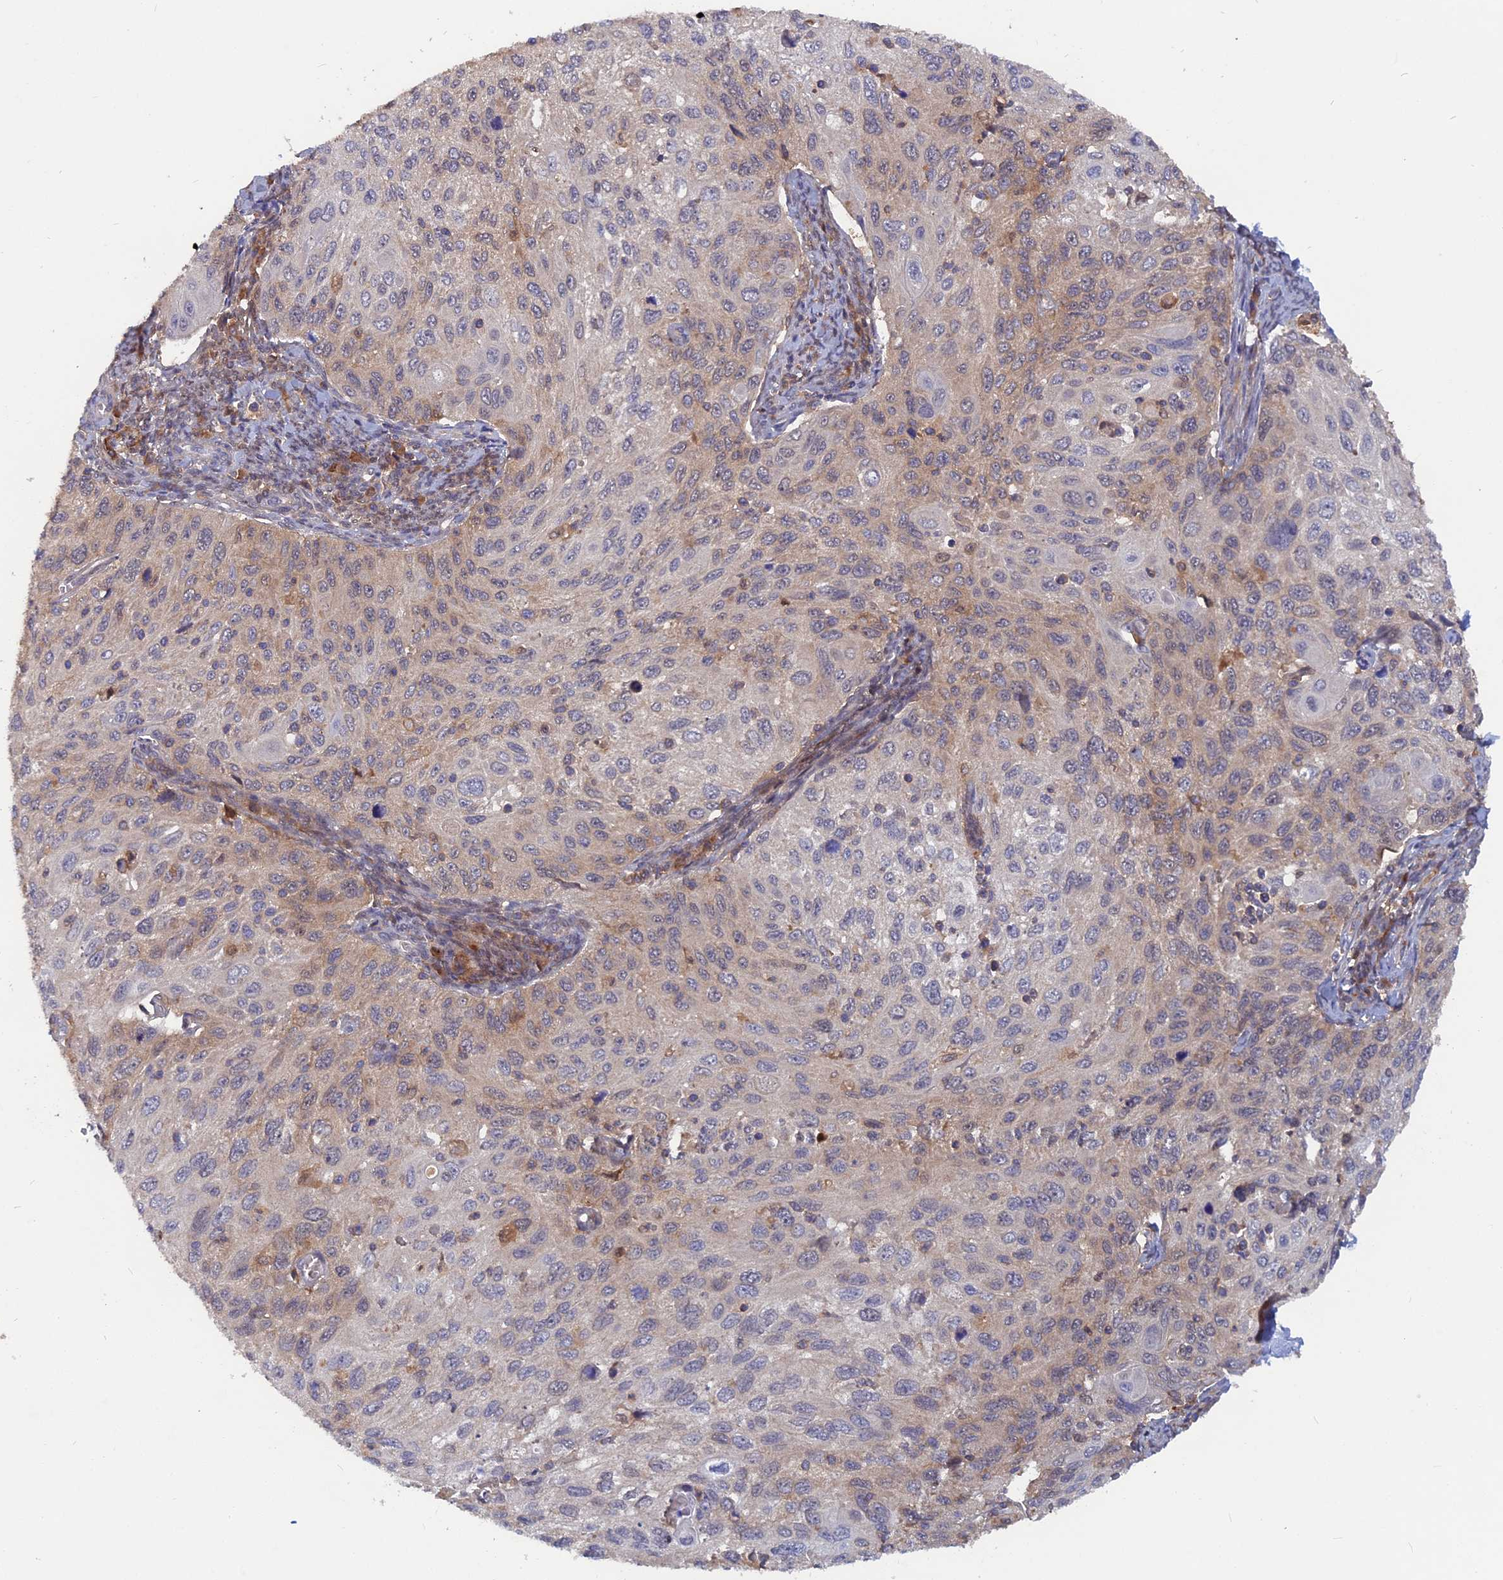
{"staining": {"intensity": "weak", "quantity": "25%-75%", "location": "cytoplasmic/membranous"}, "tissue": "cervical cancer", "cell_type": "Tumor cells", "image_type": "cancer", "snomed": [{"axis": "morphology", "description": "Squamous cell carcinoma, NOS"}, {"axis": "topography", "description": "Cervix"}], "caption": "Human cervical cancer stained with a brown dye exhibits weak cytoplasmic/membranous positive staining in about 25%-75% of tumor cells.", "gene": "BLVRA", "patient": {"sex": "female", "age": 70}}